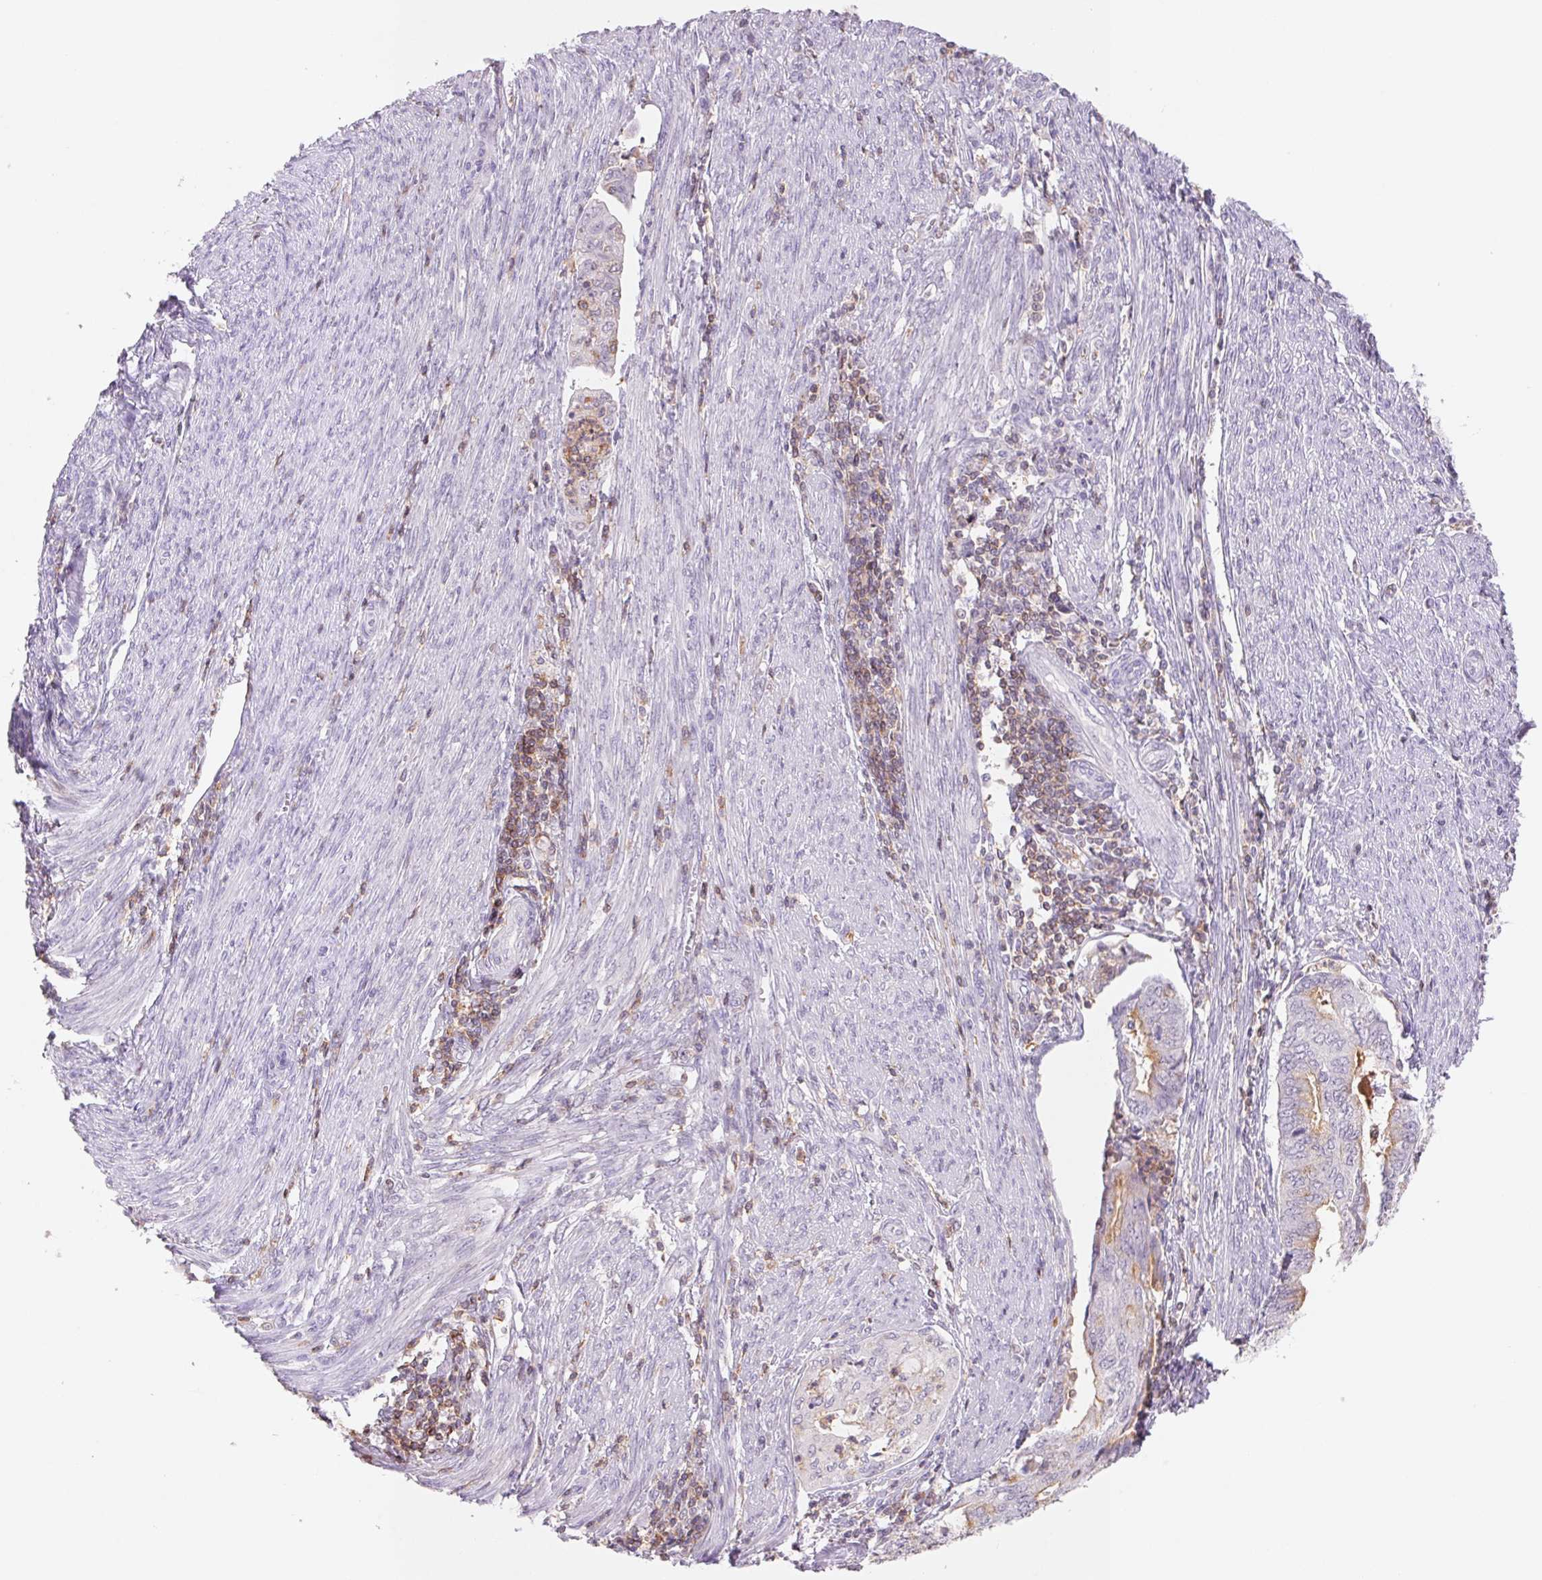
{"staining": {"intensity": "weak", "quantity": "<25%", "location": "cytoplasmic/membranous"}, "tissue": "endometrial cancer", "cell_type": "Tumor cells", "image_type": "cancer", "snomed": [{"axis": "morphology", "description": "Adenocarcinoma, NOS"}, {"axis": "topography", "description": "Endometrium"}], "caption": "High magnification brightfield microscopy of adenocarcinoma (endometrial) stained with DAB (brown) and counterstained with hematoxylin (blue): tumor cells show no significant expression.", "gene": "KIF26A", "patient": {"sex": "female", "age": 79}}